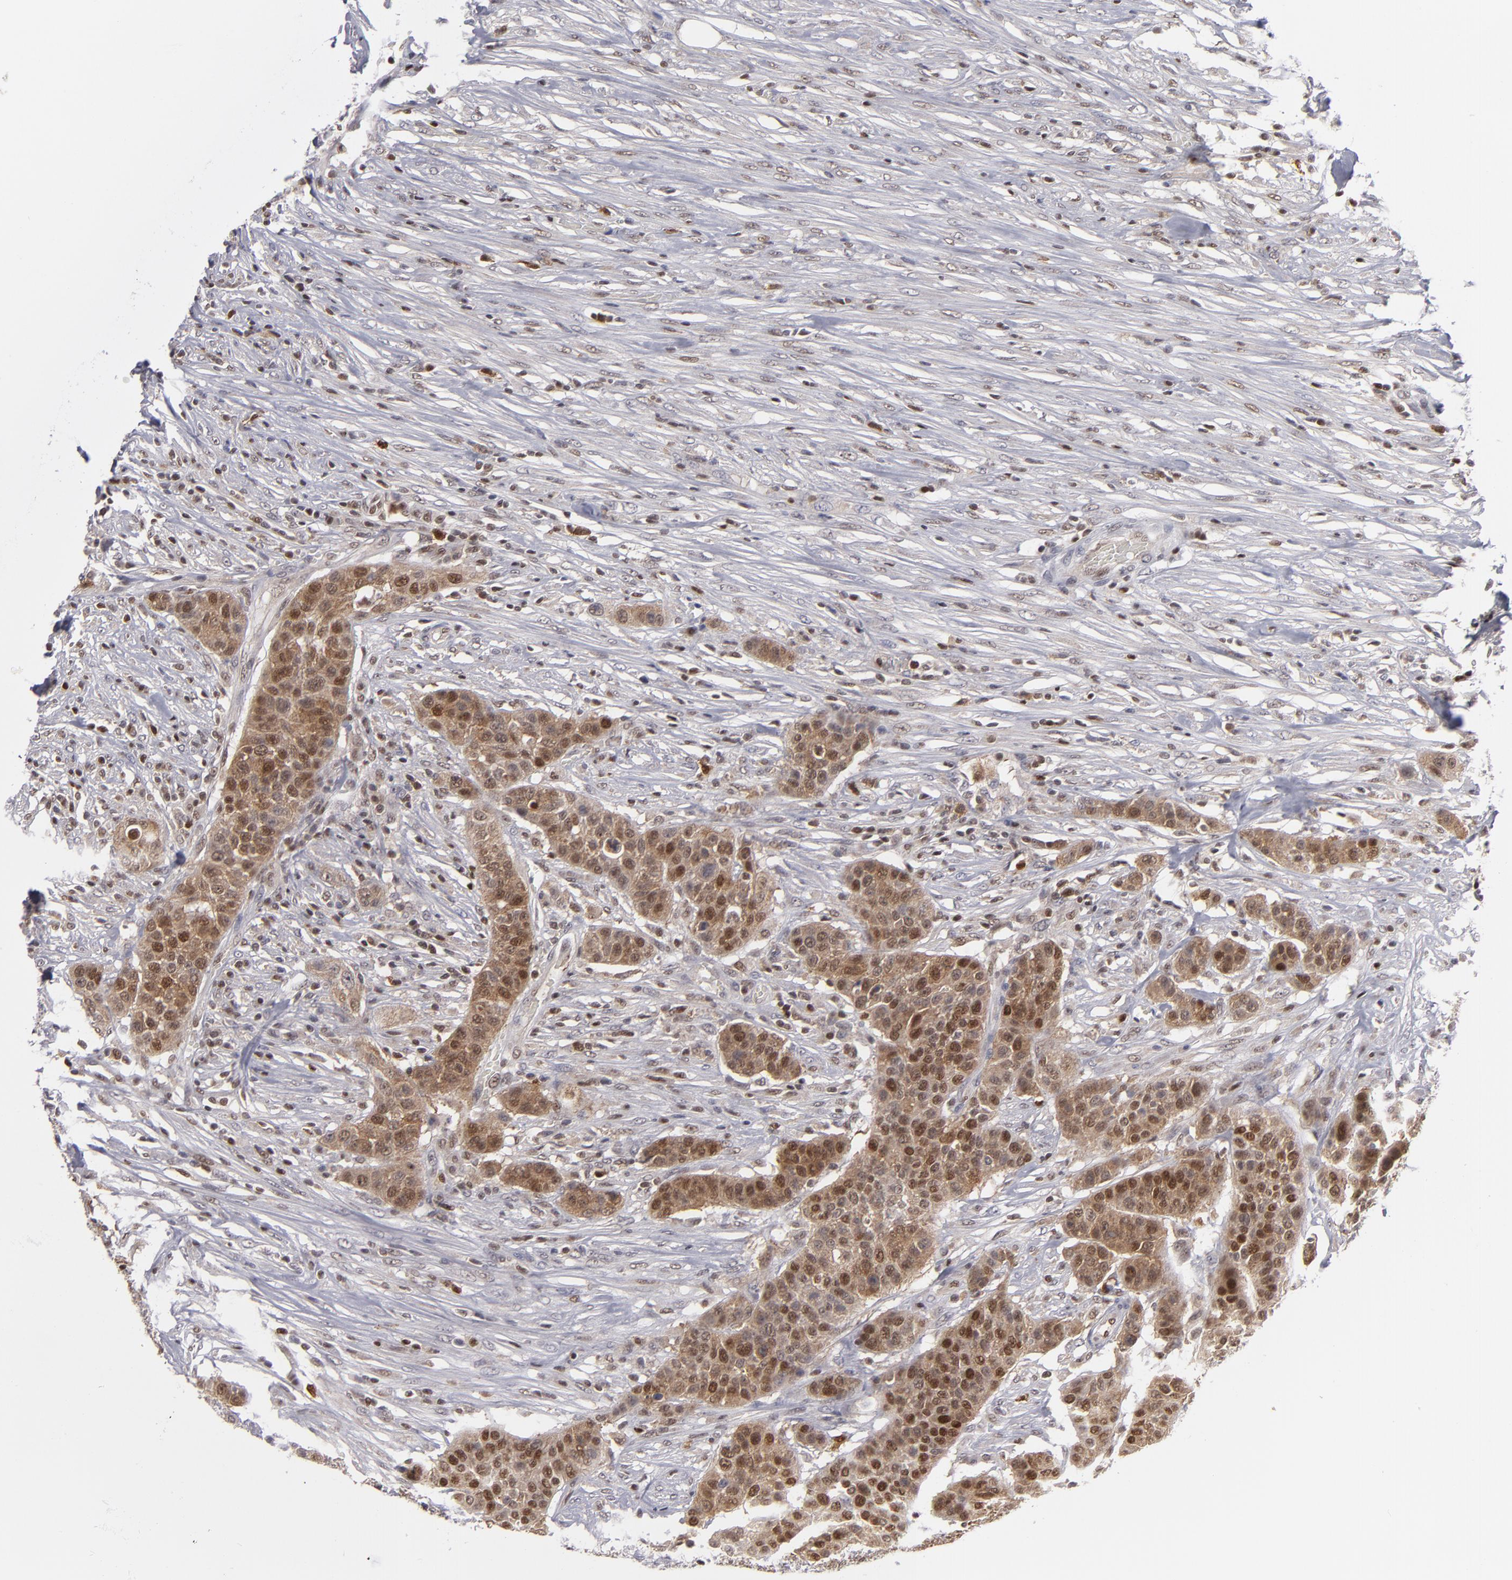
{"staining": {"intensity": "moderate", "quantity": ">75%", "location": "cytoplasmic/membranous,nuclear"}, "tissue": "urothelial cancer", "cell_type": "Tumor cells", "image_type": "cancer", "snomed": [{"axis": "morphology", "description": "Urothelial carcinoma, High grade"}, {"axis": "topography", "description": "Urinary bladder"}], "caption": "A brown stain highlights moderate cytoplasmic/membranous and nuclear positivity of a protein in human urothelial carcinoma (high-grade) tumor cells. (IHC, brightfield microscopy, high magnification).", "gene": "GSR", "patient": {"sex": "male", "age": 74}}